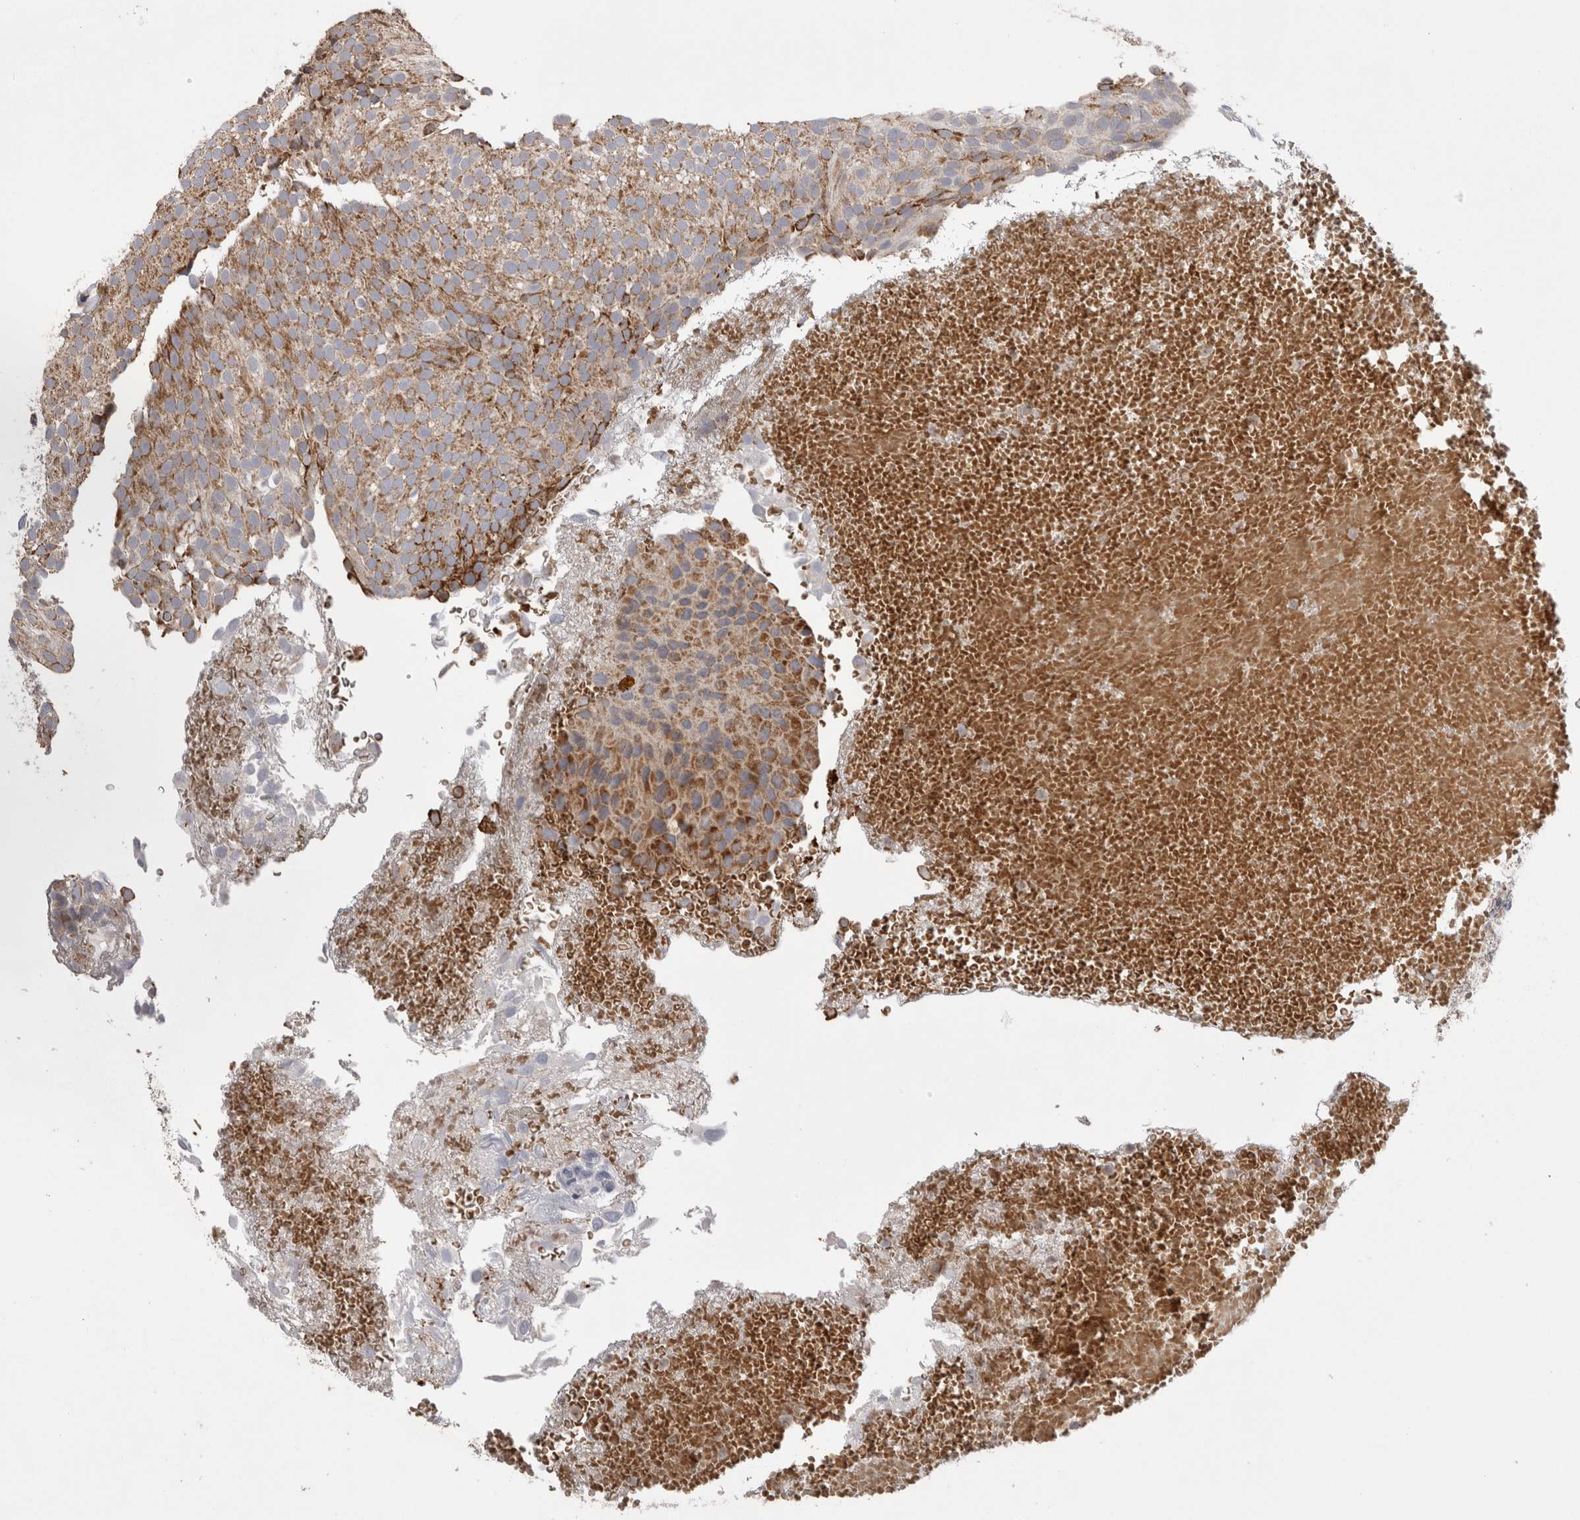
{"staining": {"intensity": "moderate", "quantity": ">75%", "location": "cytoplasmic/membranous"}, "tissue": "urothelial cancer", "cell_type": "Tumor cells", "image_type": "cancer", "snomed": [{"axis": "morphology", "description": "Urothelial carcinoma, Low grade"}, {"axis": "topography", "description": "Urinary bladder"}], "caption": "Immunohistochemistry (IHC) staining of urothelial cancer, which shows medium levels of moderate cytoplasmic/membranous expression in approximately >75% of tumor cells indicating moderate cytoplasmic/membranous protein positivity. The staining was performed using DAB (brown) for protein detection and nuclei were counterstained in hematoxylin (blue).", "gene": "DARS2", "patient": {"sex": "male", "age": 78}}